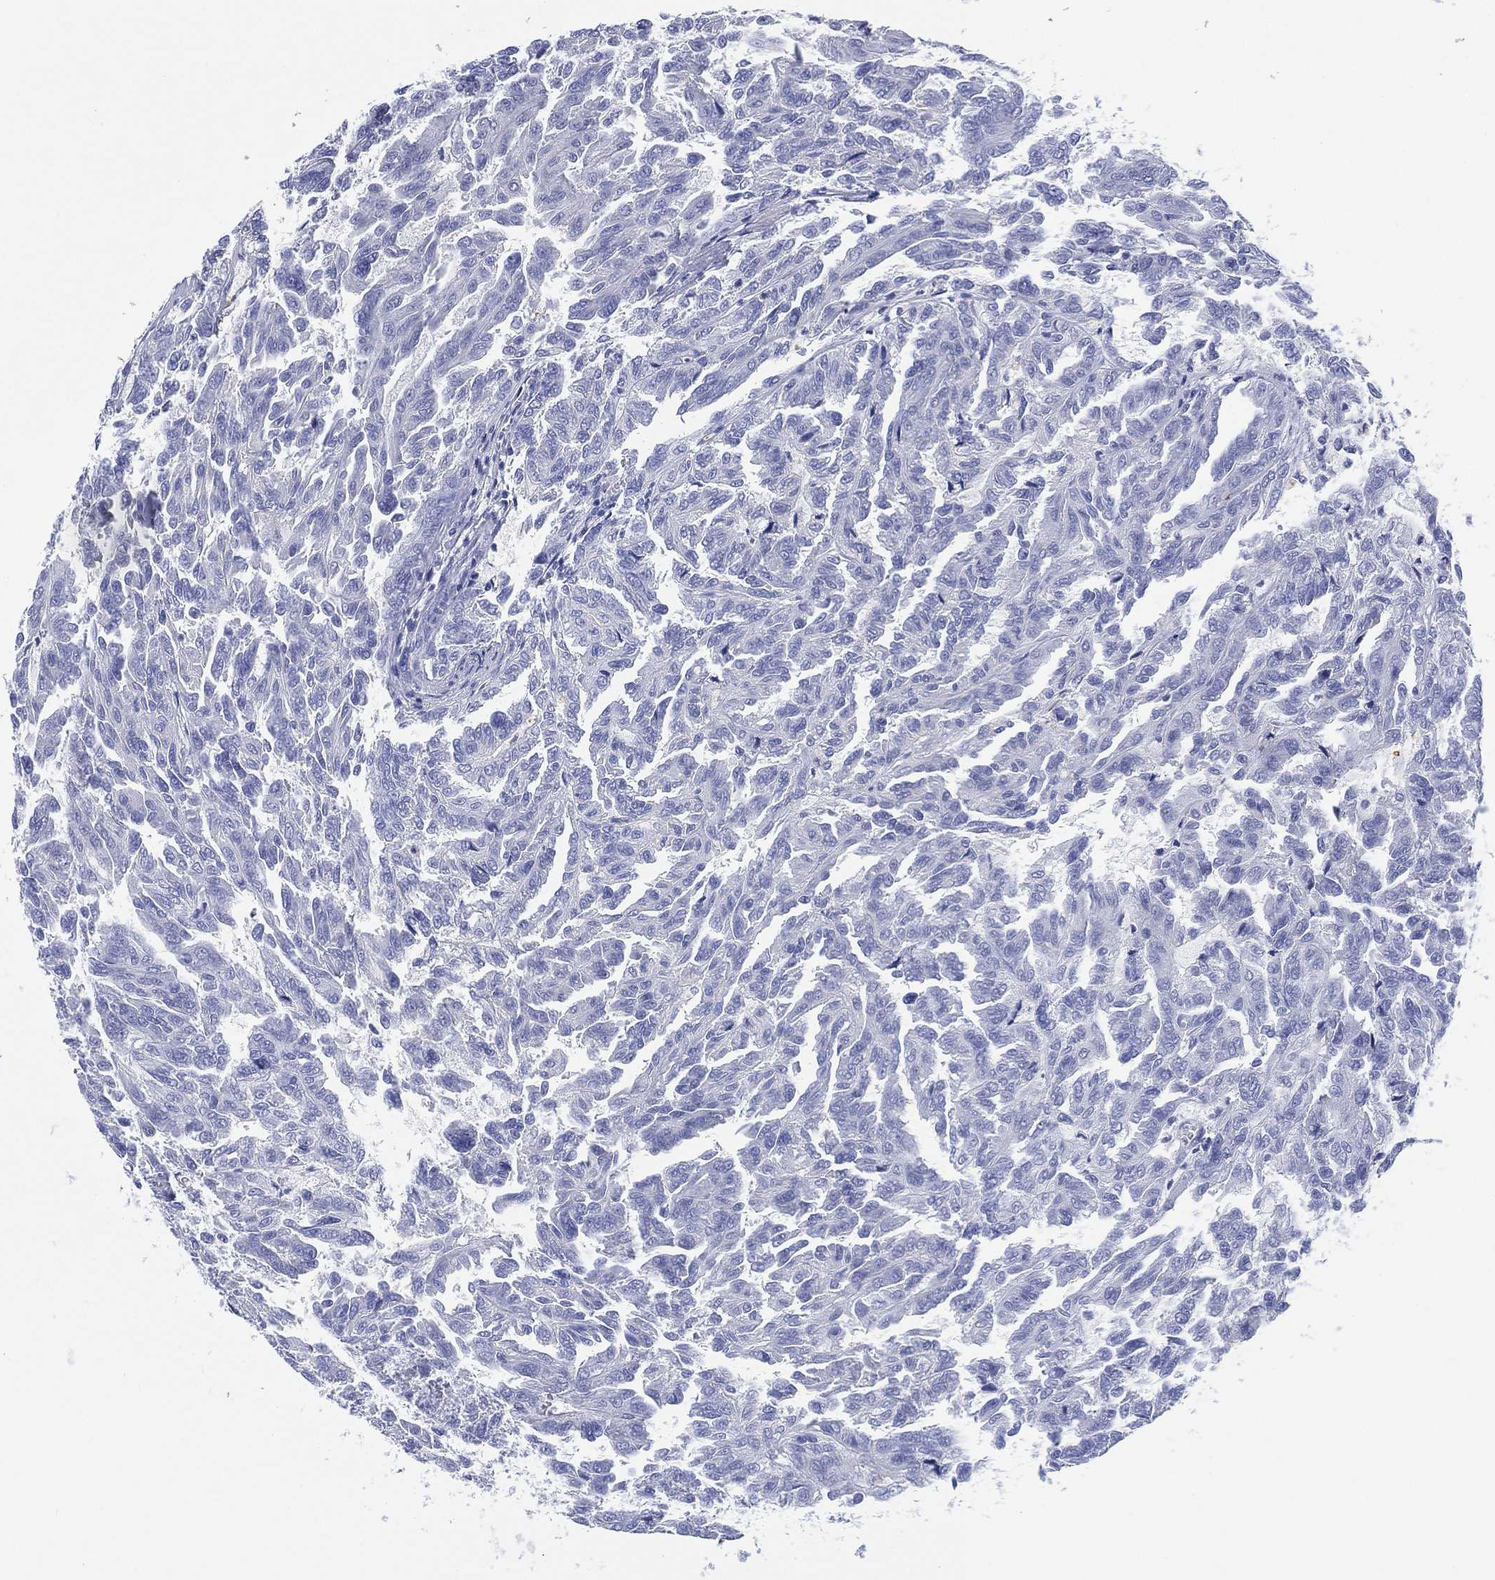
{"staining": {"intensity": "negative", "quantity": "none", "location": "none"}, "tissue": "renal cancer", "cell_type": "Tumor cells", "image_type": "cancer", "snomed": [{"axis": "morphology", "description": "Adenocarcinoma, NOS"}, {"axis": "topography", "description": "Kidney"}], "caption": "Tumor cells show no significant positivity in renal cancer (adenocarcinoma).", "gene": "SLC9C2", "patient": {"sex": "male", "age": 79}}